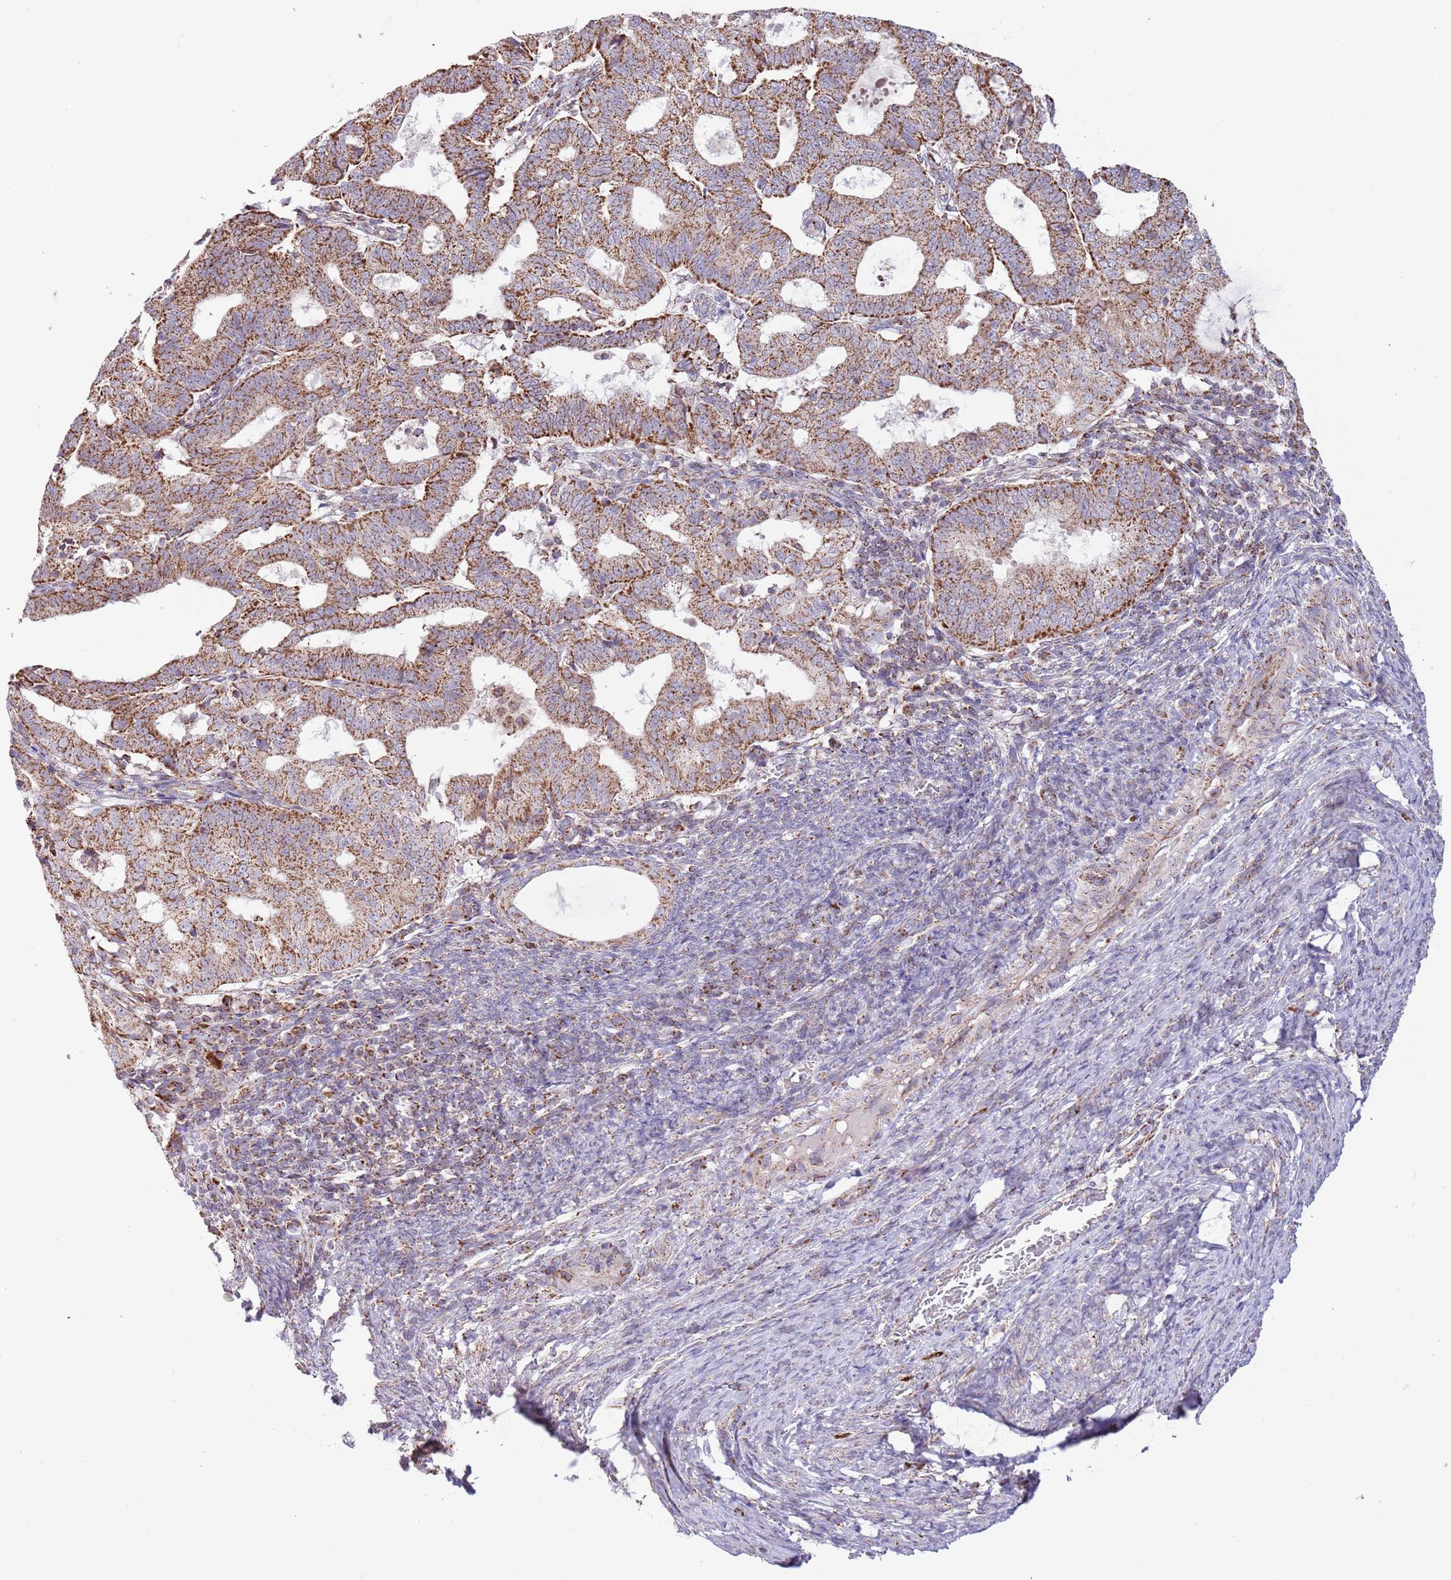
{"staining": {"intensity": "strong", "quantity": ">75%", "location": "cytoplasmic/membranous"}, "tissue": "endometrial cancer", "cell_type": "Tumor cells", "image_type": "cancer", "snomed": [{"axis": "morphology", "description": "Adenocarcinoma, NOS"}, {"axis": "topography", "description": "Endometrium"}], "caption": "The micrograph shows immunohistochemical staining of endometrial cancer. There is strong cytoplasmic/membranous staining is identified in about >75% of tumor cells.", "gene": "LHX6", "patient": {"sex": "female", "age": 70}}